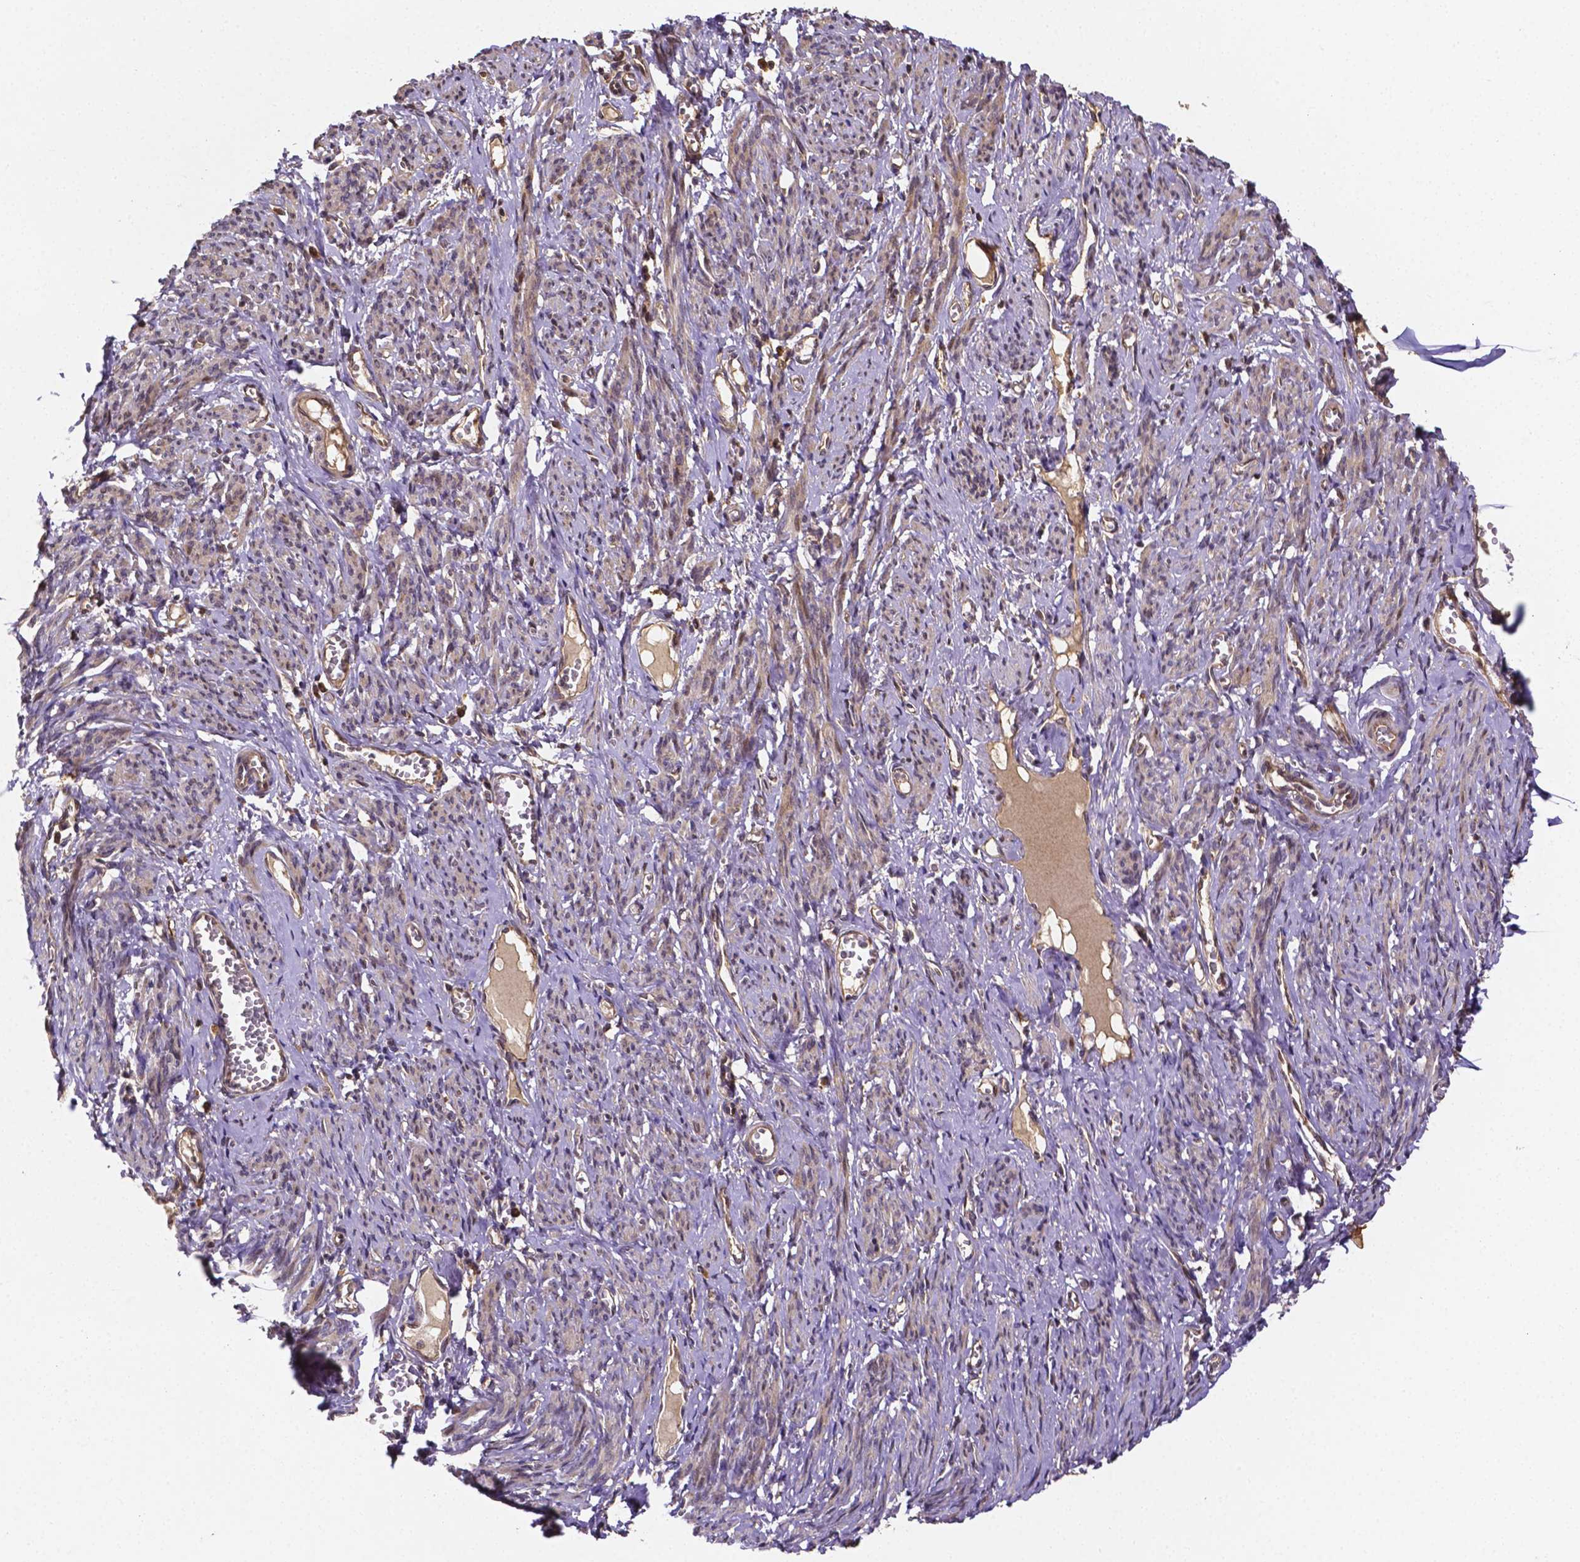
{"staining": {"intensity": "weak", "quantity": "25%-75%", "location": "cytoplasmic/membranous,nuclear"}, "tissue": "smooth muscle", "cell_type": "Smooth muscle cells", "image_type": "normal", "snomed": [{"axis": "morphology", "description": "Normal tissue, NOS"}, {"axis": "topography", "description": "Smooth muscle"}], "caption": "Normal smooth muscle was stained to show a protein in brown. There is low levels of weak cytoplasmic/membranous,nuclear staining in approximately 25%-75% of smooth muscle cells. (Stains: DAB (3,3'-diaminobenzidine) in brown, nuclei in blue, Microscopy: brightfield microscopy at high magnification).", "gene": "RNF123", "patient": {"sex": "female", "age": 65}}